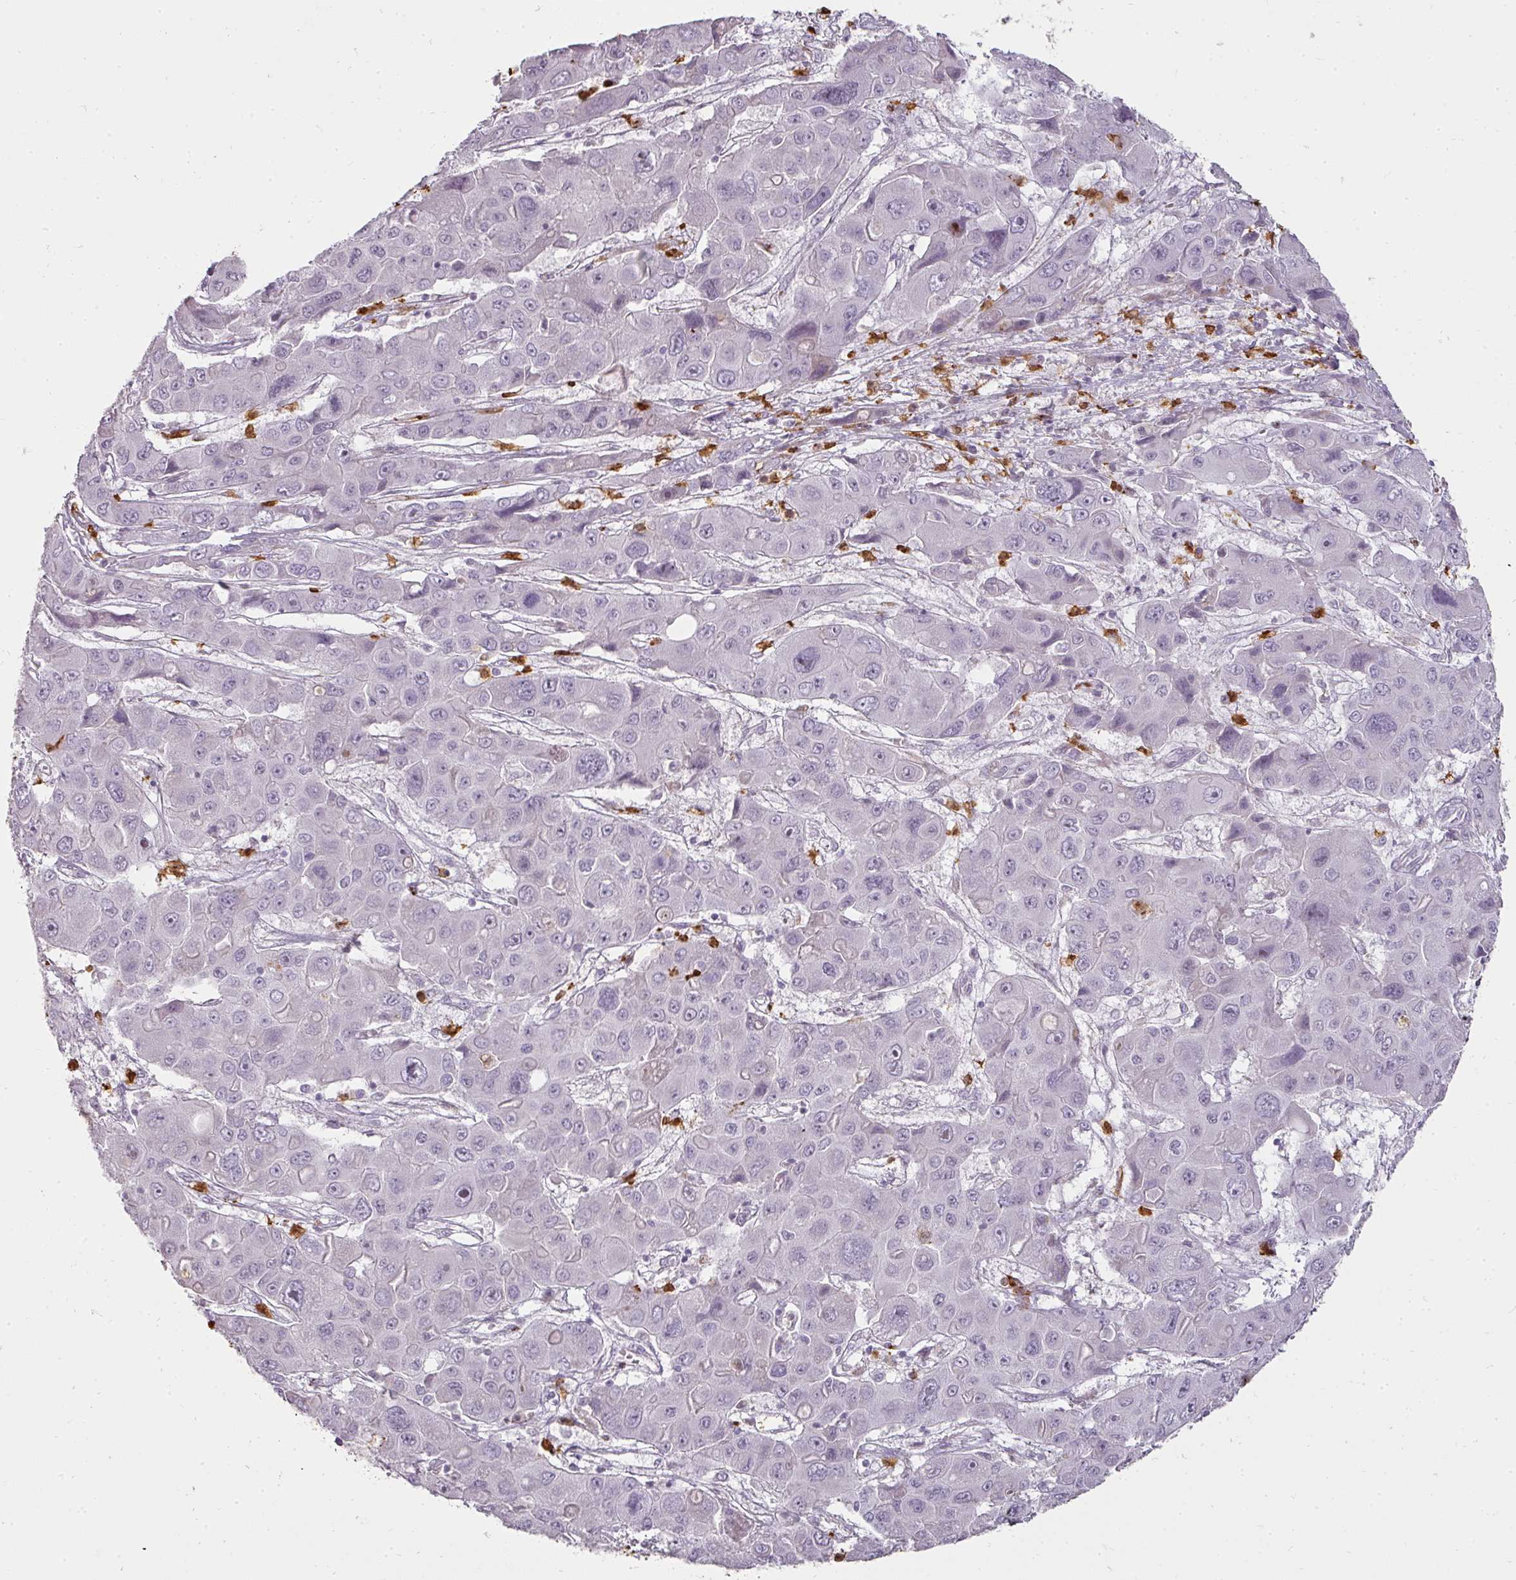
{"staining": {"intensity": "negative", "quantity": "none", "location": "none"}, "tissue": "liver cancer", "cell_type": "Tumor cells", "image_type": "cancer", "snomed": [{"axis": "morphology", "description": "Cholangiocarcinoma"}, {"axis": "topography", "description": "Liver"}], "caption": "The image reveals no significant positivity in tumor cells of liver cholangiocarcinoma. (DAB immunohistochemistry (IHC) with hematoxylin counter stain).", "gene": "BIK", "patient": {"sex": "male", "age": 67}}